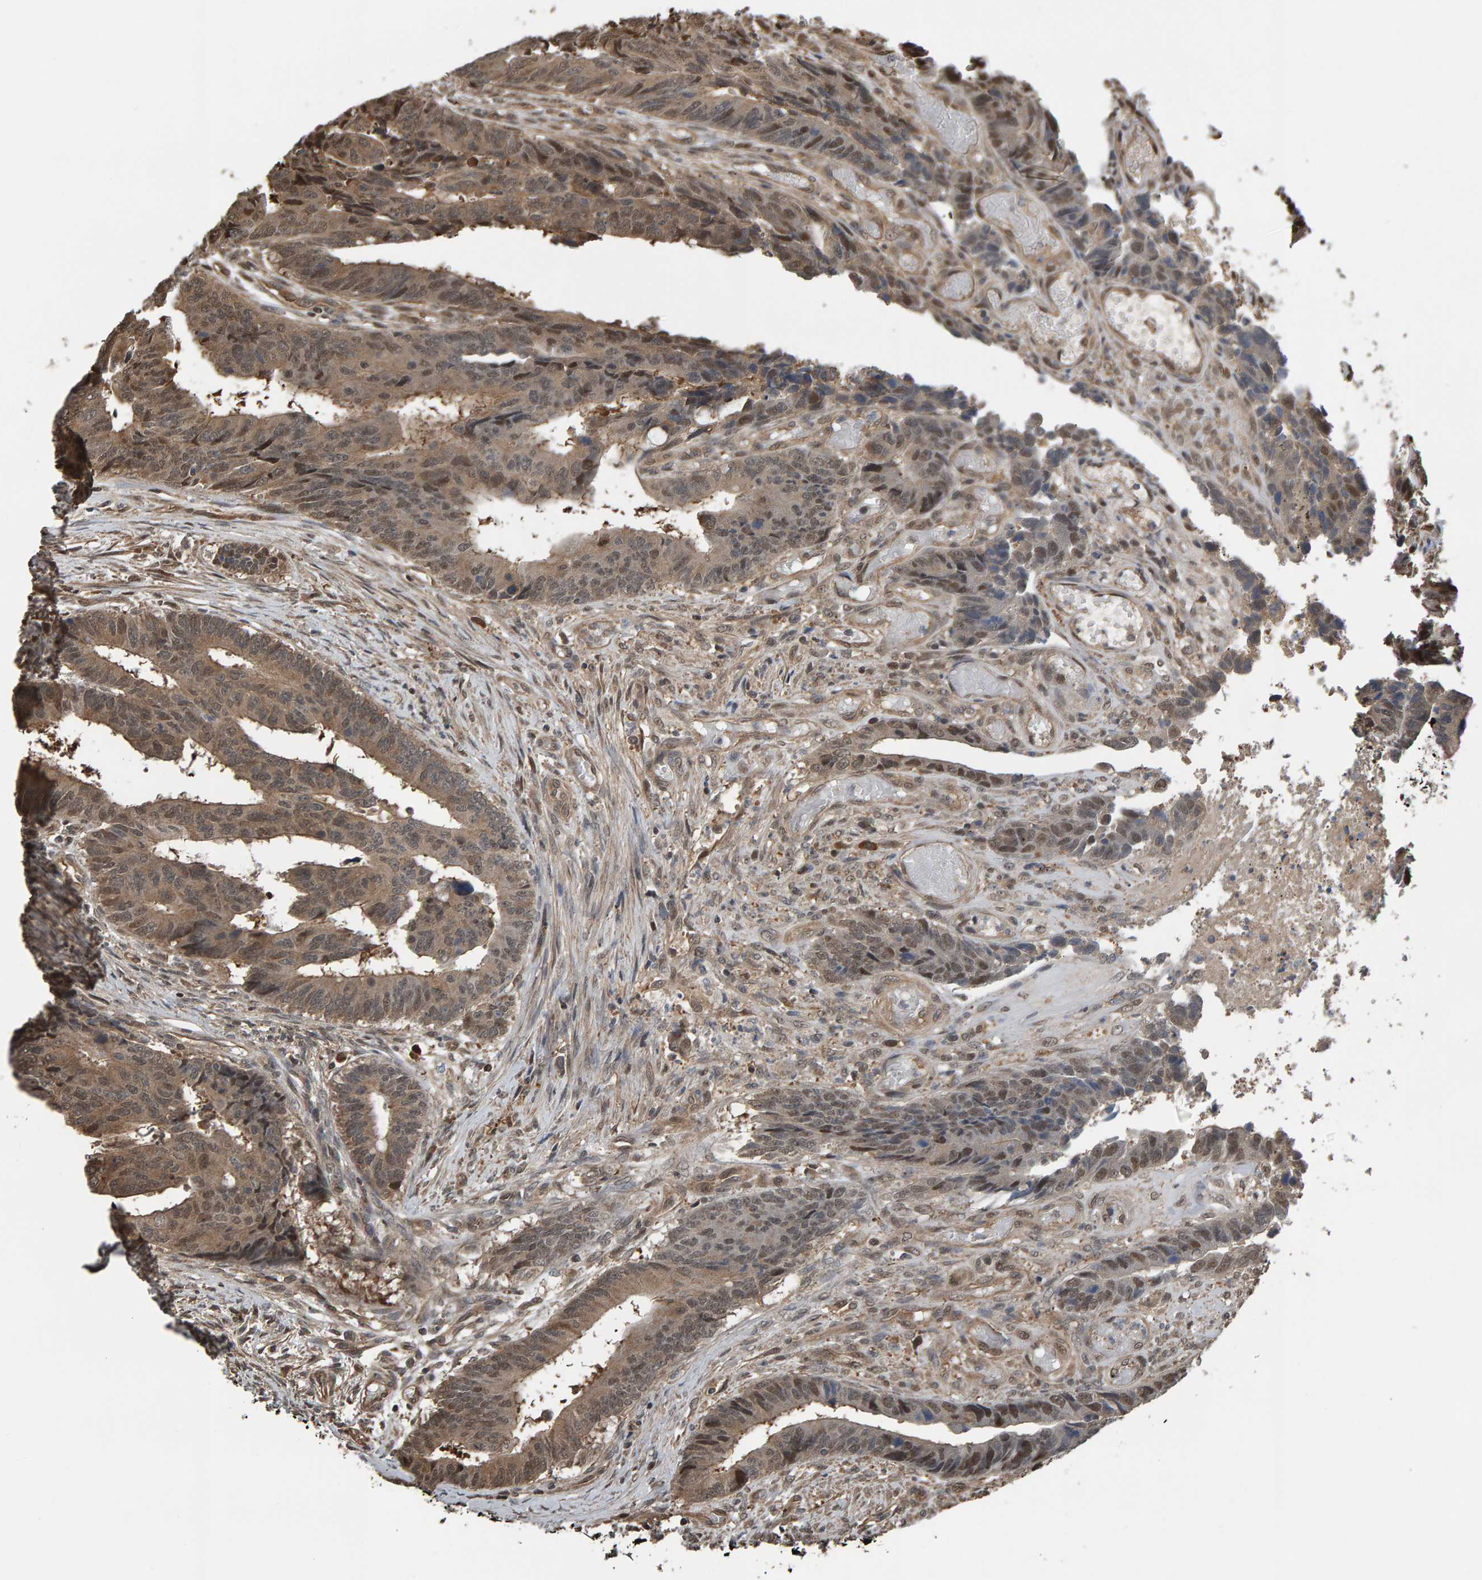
{"staining": {"intensity": "weak", "quantity": ">75%", "location": "cytoplasmic/membranous,nuclear"}, "tissue": "colorectal cancer", "cell_type": "Tumor cells", "image_type": "cancer", "snomed": [{"axis": "morphology", "description": "Adenocarcinoma, NOS"}, {"axis": "topography", "description": "Rectum"}], "caption": "Colorectal adenocarcinoma tissue reveals weak cytoplasmic/membranous and nuclear positivity in about >75% of tumor cells", "gene": "COASY", "patient": {"sex": "male", "age": 84}}